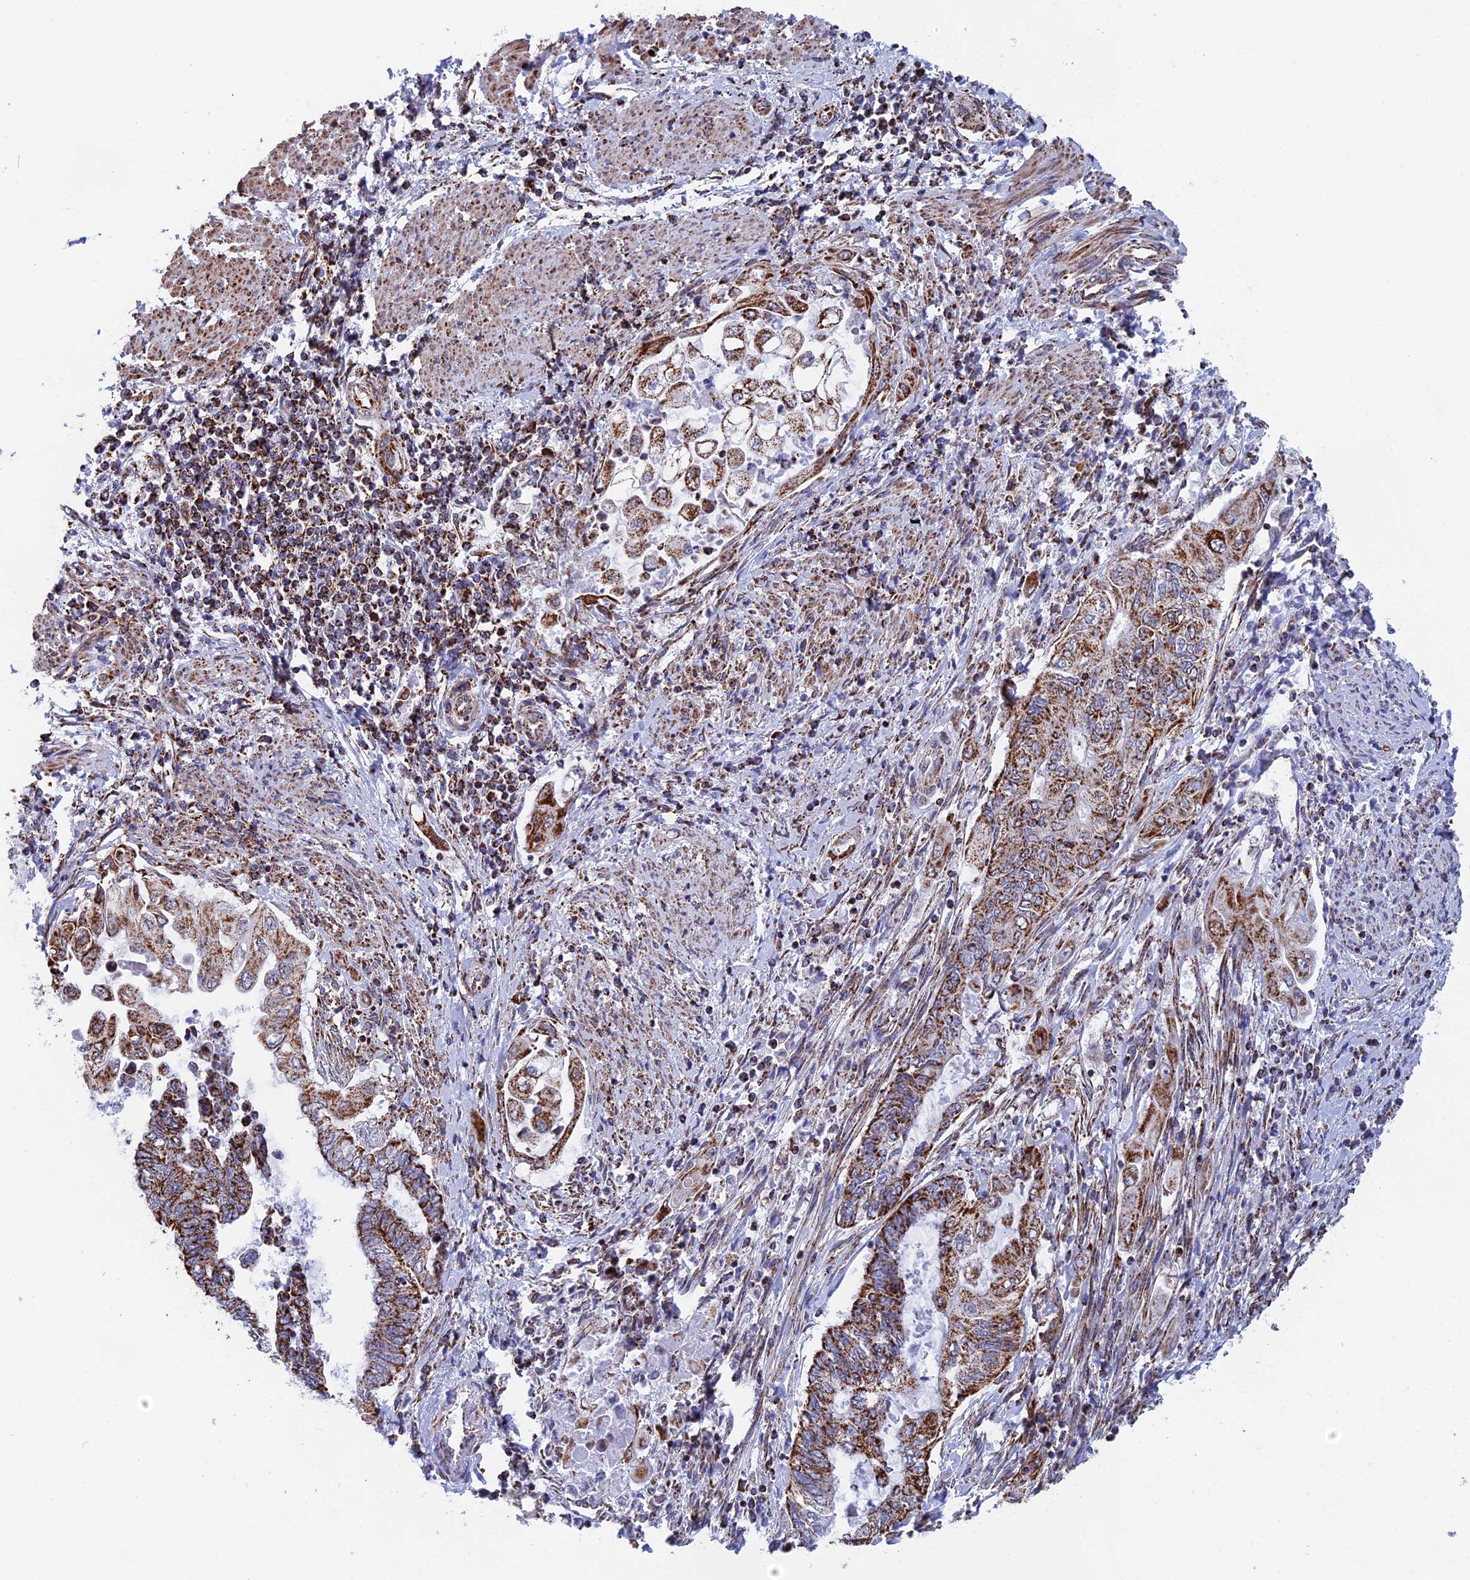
{"staining": {"intensity": "strong", "quantity": ">75%", "location": "cytoplasmic/membranous"}, "tissue": "endometrial cancer", "cell_type": "Tumor cells", "image_type": "cancer", "snomed": [{"axis": "morphology", "description": "Adenocarcinoma, NOS"}, {"axis": "topography", "description": "Uterus"}, {"axis": "topography", "description": "Endometrium"}], "caption": "This is an image of immunohistochemistry staining of endometrial adenocarcinoma, which shows strong staining in the cytoplasmic/membranous of tumor cells.", "gene": "CDC16", "patient": {"sex": "female", "age": 70}}